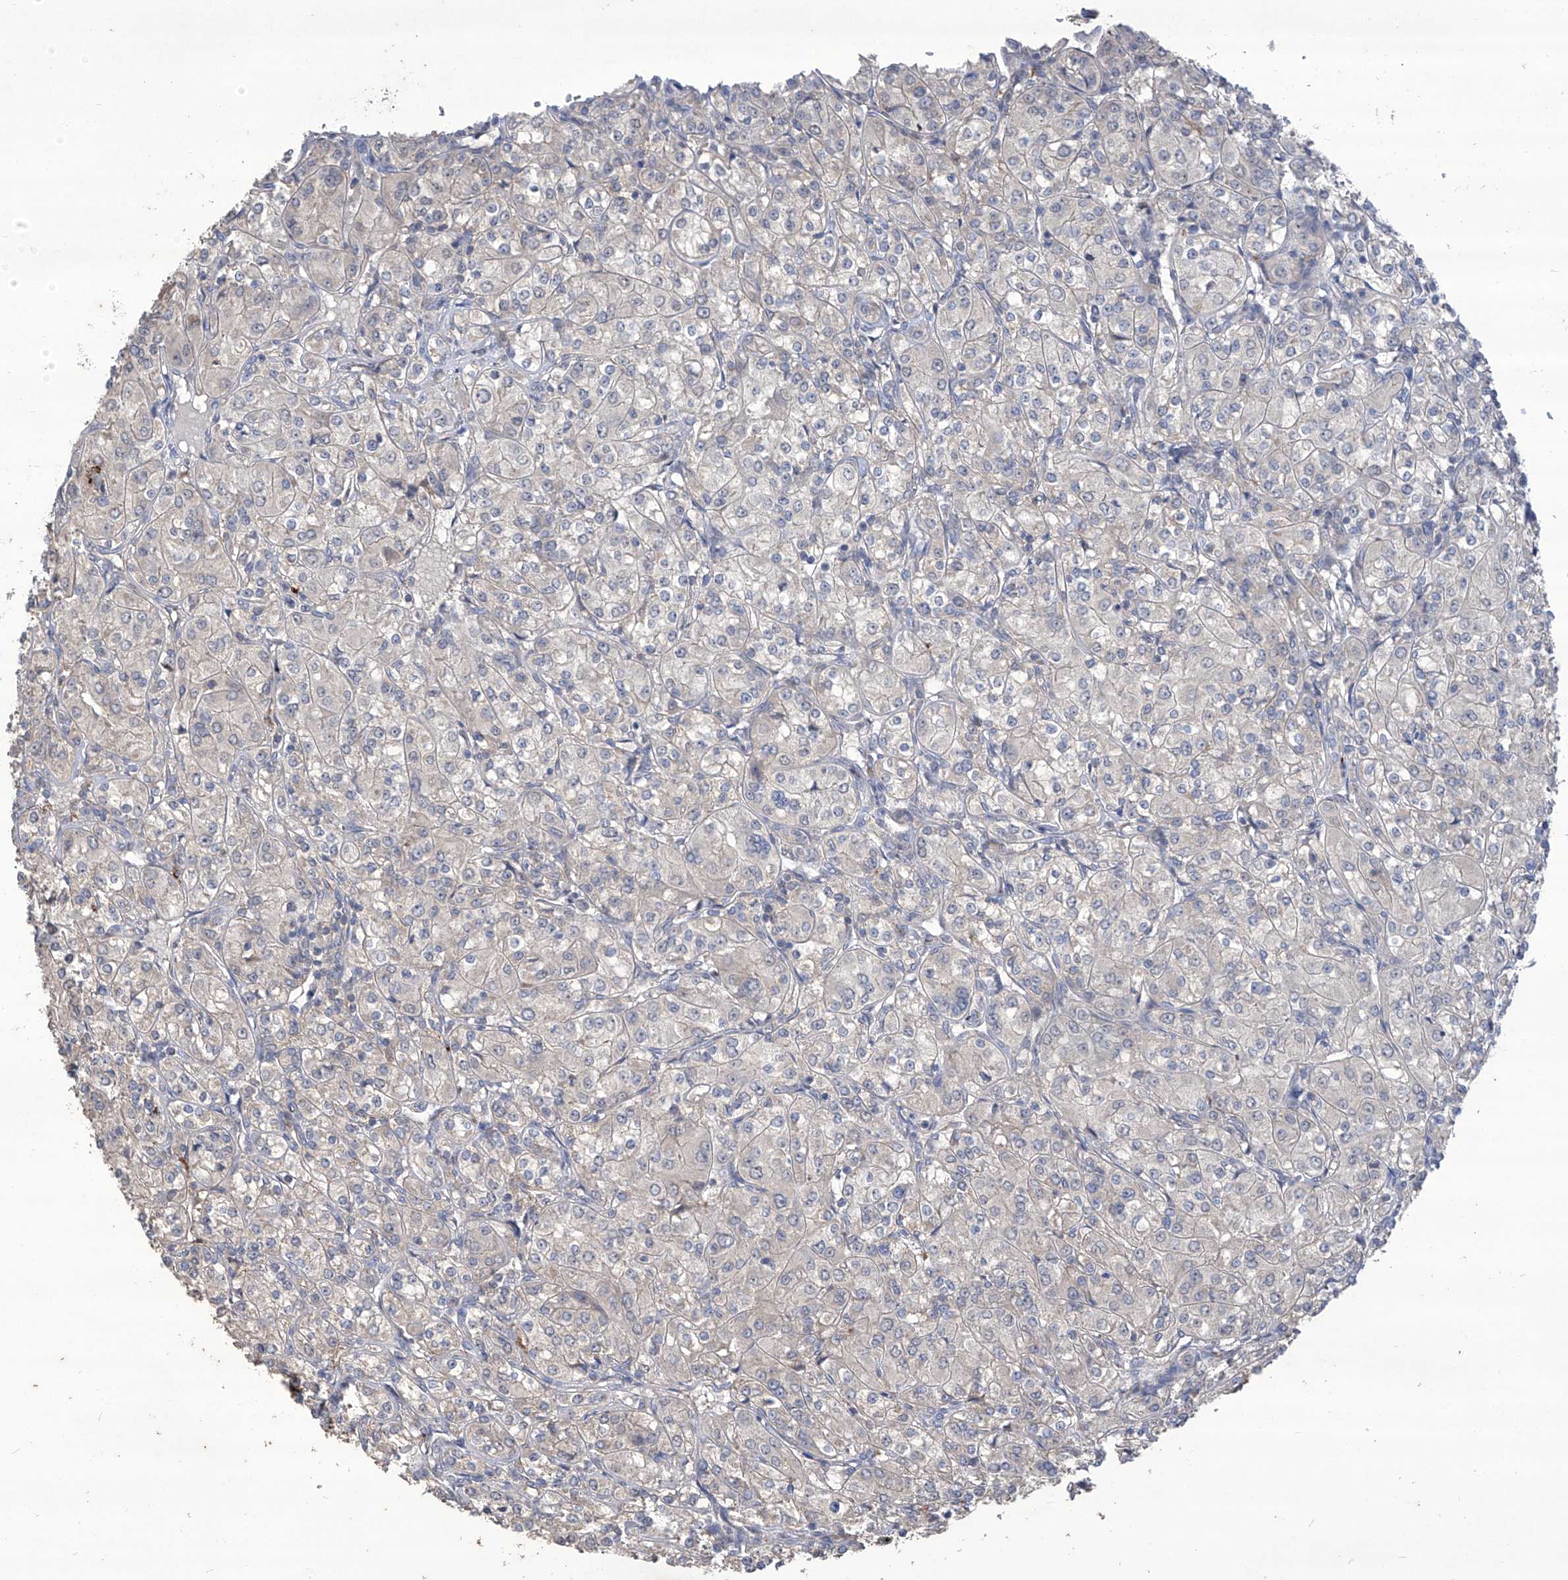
{"staining": {"intensity": "negative", "quantity": "none", "location": "none"}, "tissue": "renal cancer", "cell_type": "Tumor cells", "image_type": "cancer", "snomed": [{"axis": "morphology", "description": "Adenocarcinoma, NOS"}, {"axis": "topography", "description": "Kidney"}], "caption": "Photomicrograph shows no protein positivity in tumor cells of renal cancer tissue.", "gene": "TXNIP", "patient": {"sex": "male", "age": 77}}